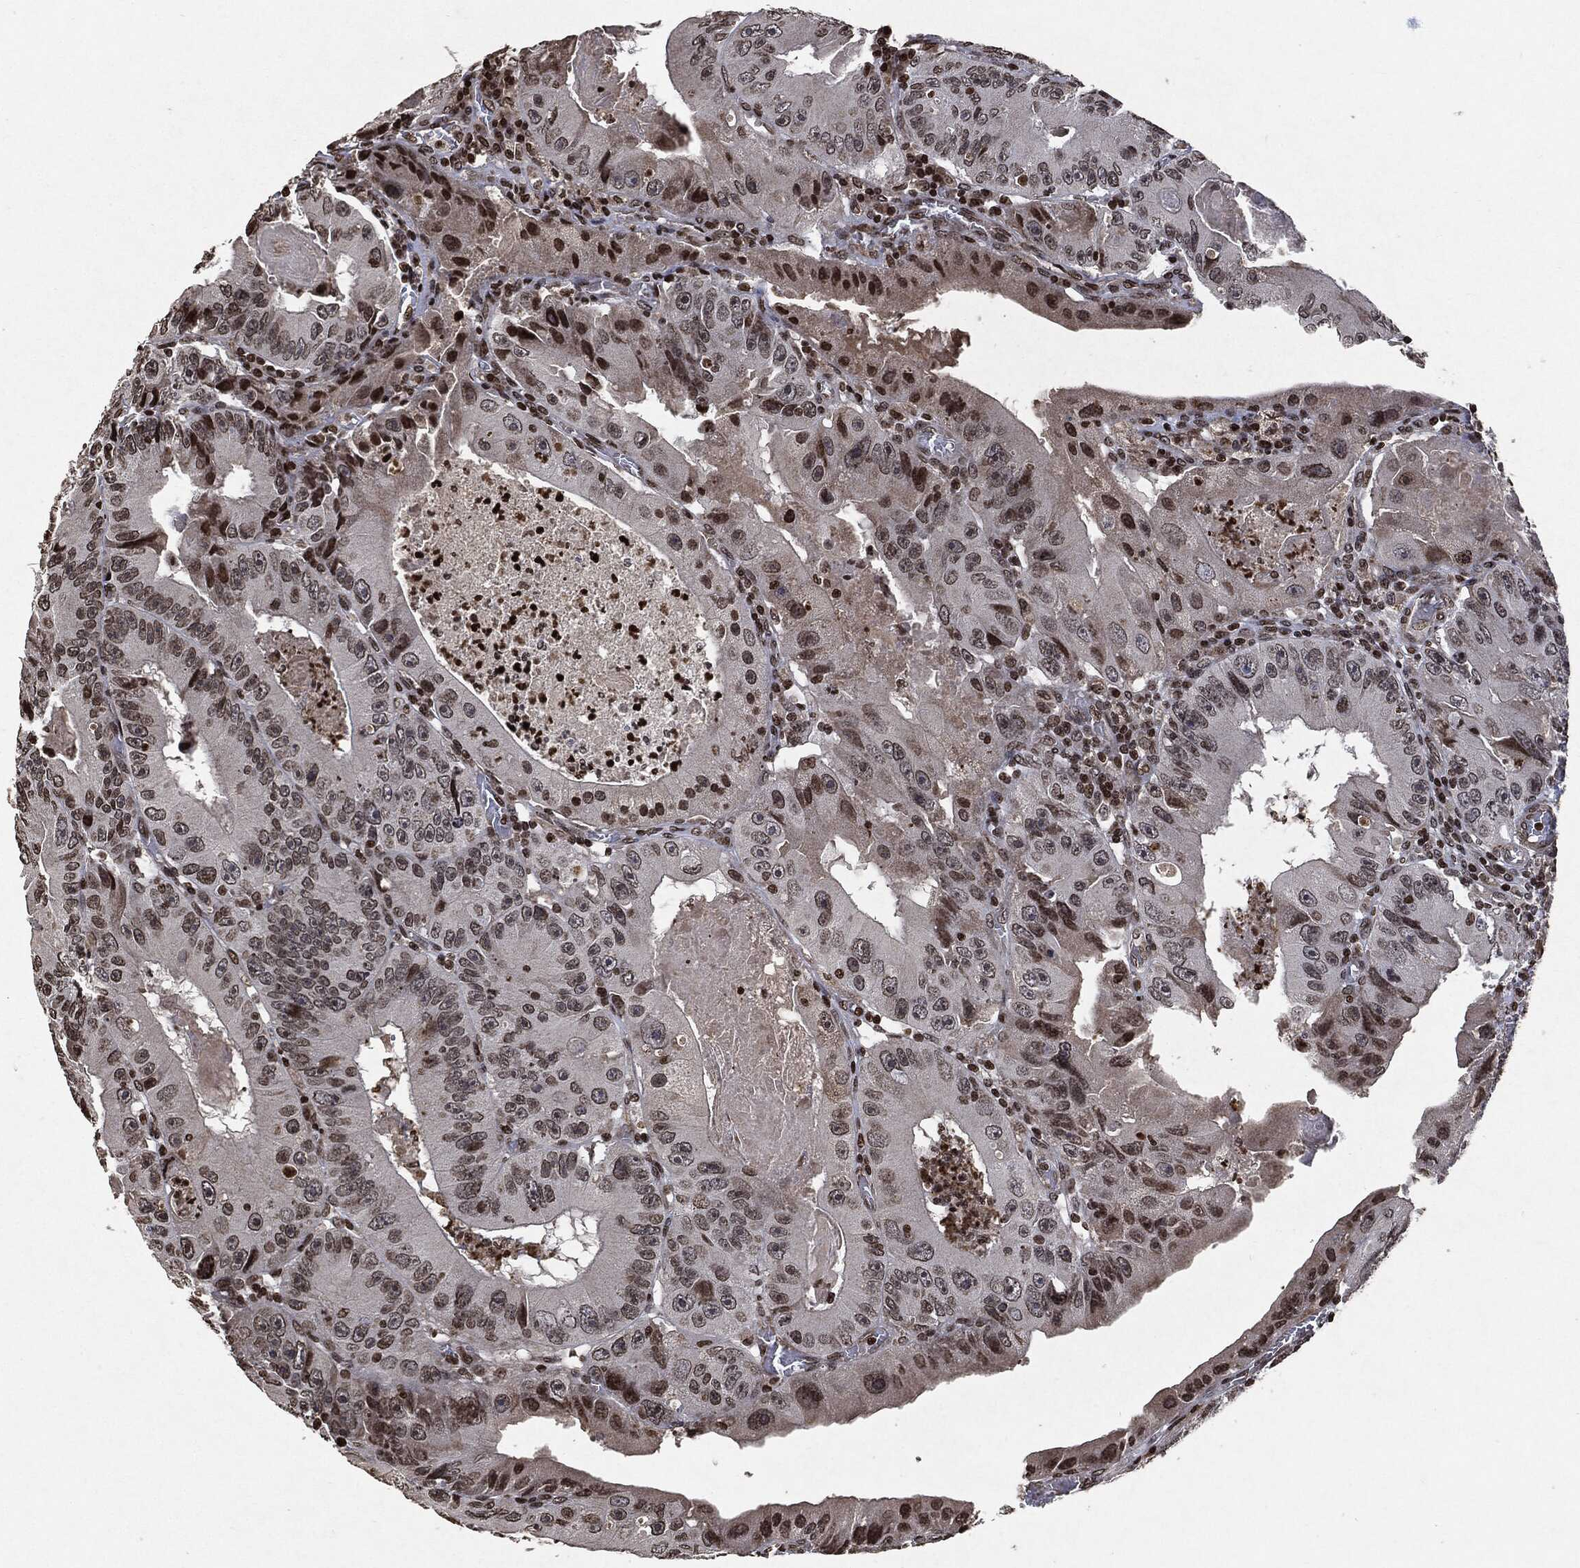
{"staining": {"intensity": "strong", "quantity": "<25%", "location": "nuclear"}, "tissue": "colorectal cancer", "cell_type": "Tumor cells", "image_type": "cancer", "snomed": [{"axis": "morphology", "description": "Adenocarcinoma, NOS"}, {"axis": "topography", "description": "Colon"}], "caption": "Colorectal cancer stained with DAB (3,3'-diaminobenzidine) IHC shows medium levels of strong nuclear expression in about <25% of tumor cells. The protein is shown in brown color, while the nuclei are stained blue.", "gene": "JUN", "patient": {"sex": "female", "age": 86}}